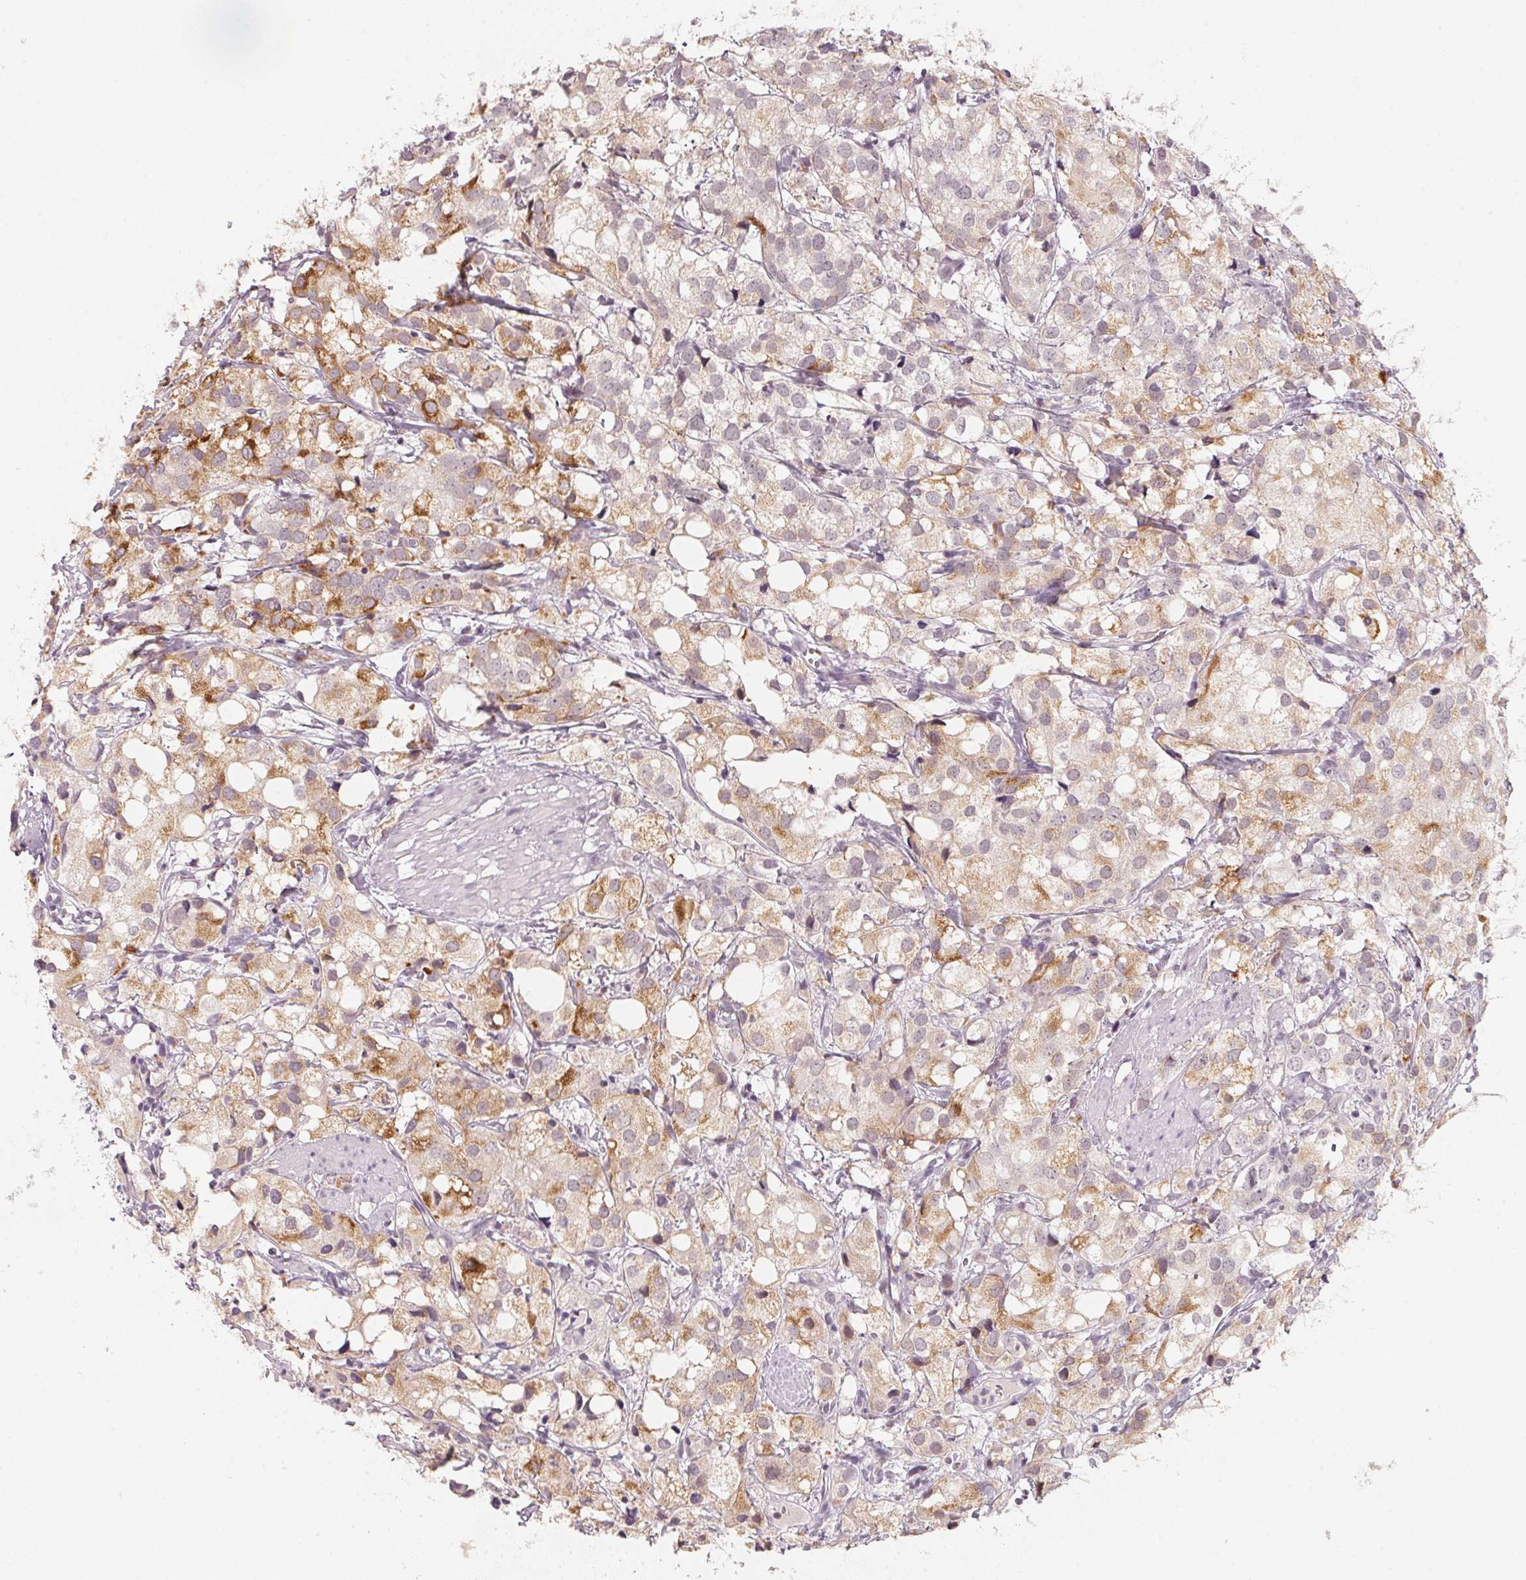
{"staining": {"intensity": "moderate", "quantity": "<25%", "location": "cytoplasmic/membranous"}, "tissue": "prostate cancer", "cell_type": "Tumor cells", "image_type": "cancer", "snomed": [{"axis": "morphology", "description": "Adenocarcinoma, High grade"}, {"axis": "topography", "description": "Prostate"}], "caption": "This histopathology image demonstrates prostate cancer (high-grade adenocarcinoma) stained with IHC to label a protein in brown. The cytoplasmic/membranous of tumor cells show moderate positivity for the protein. Nuclei are counter-stained blue.", "gene": "ANKRD31", "patient": {"sex": "male", "age": 86}}